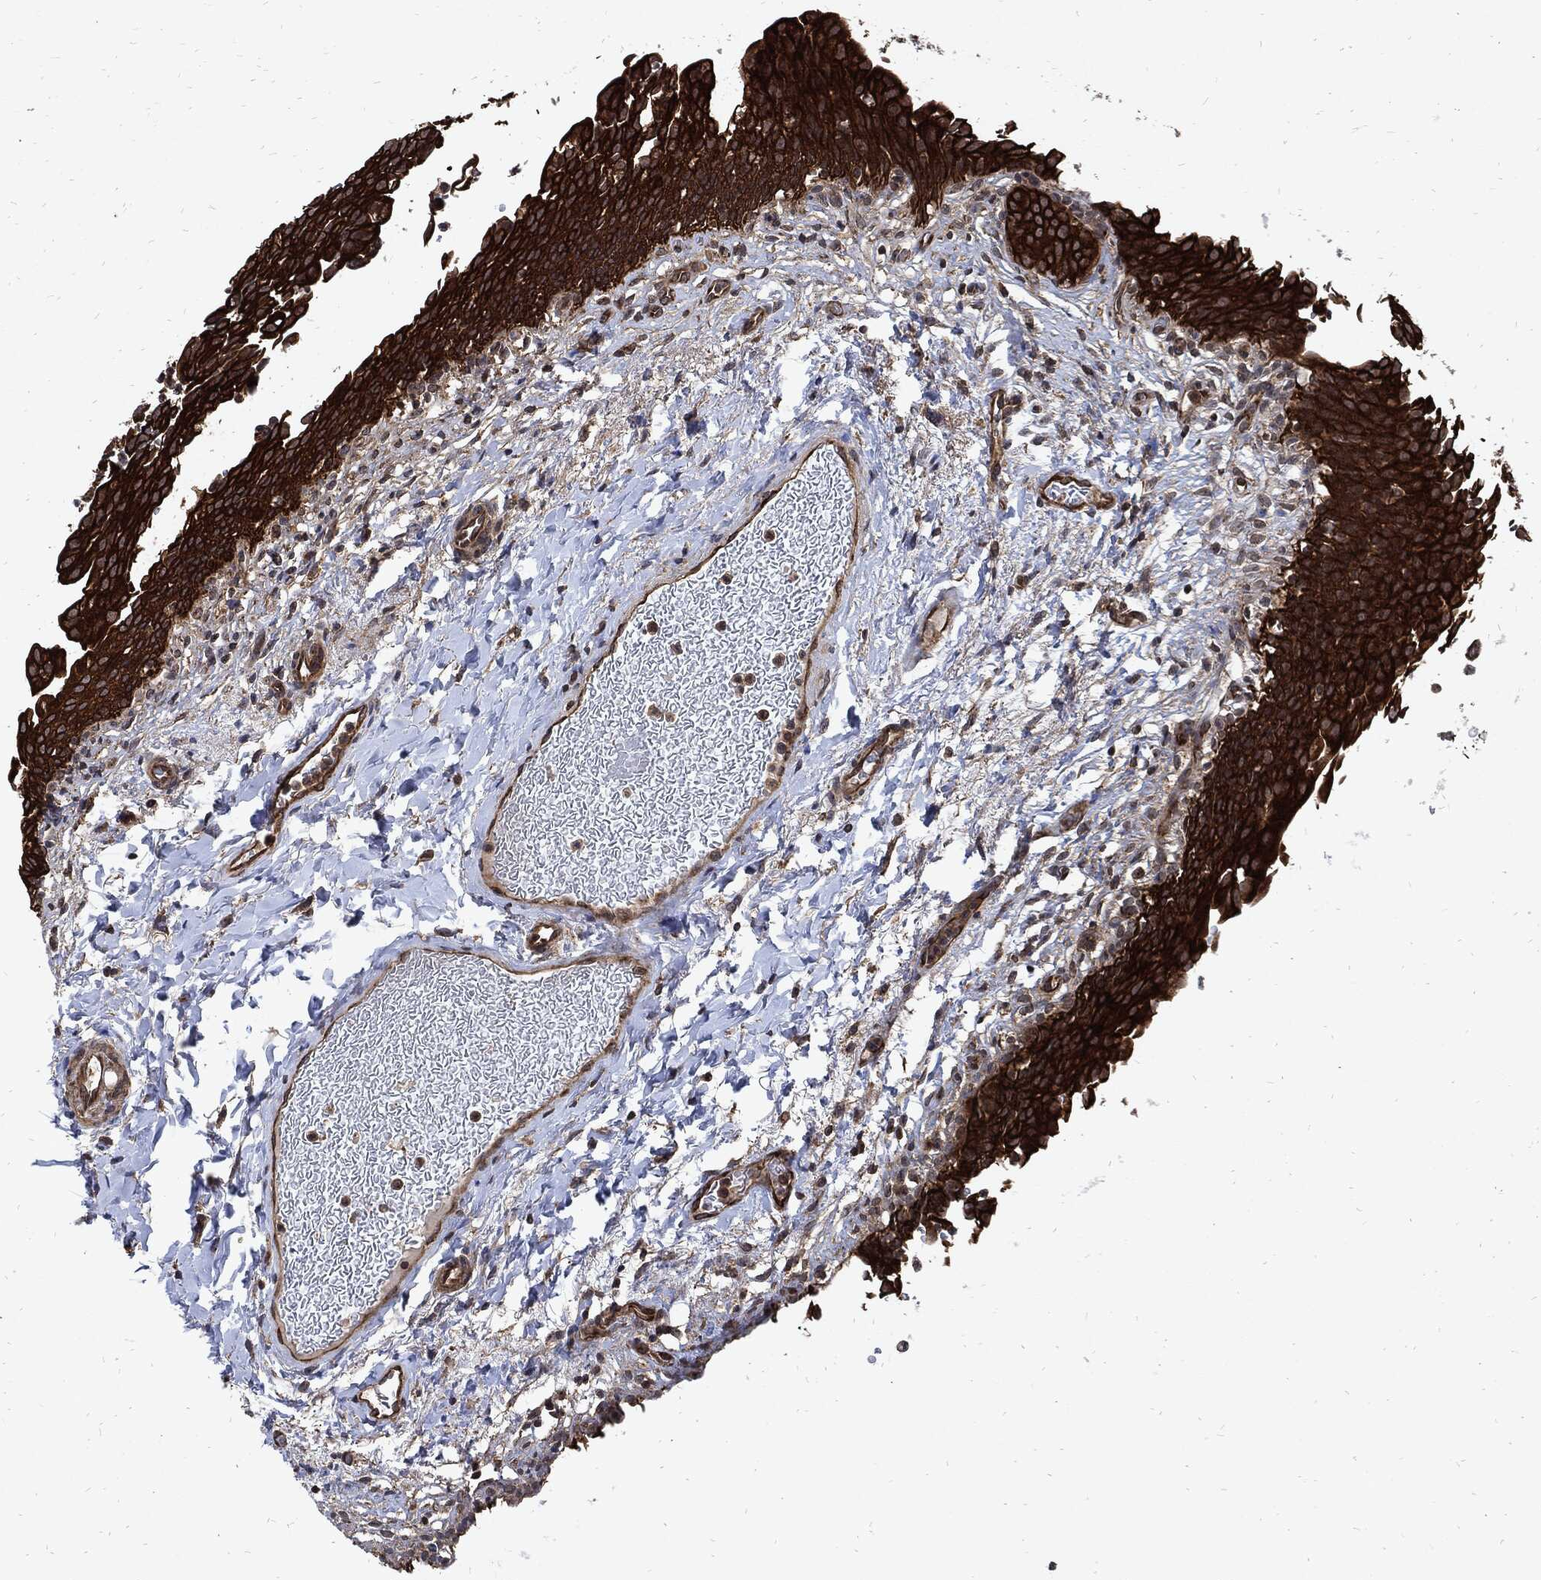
{"staining": {"intensity": "strong", "quantity": ">75%", "location": "cytoplasmic/membranous"}, "tissue": "urinary bladder", "cell_type": "Urothelial cells", "image_type": "normal", "snomed": [{"axis": "morphology", "description": "Normal tissue, NOS"}, {"axis": "topography", "description": "Urinary bladder"}], "caption": "DAB (3,3'-diaminobenzidine) immunohistochemical staining of benign urinary bladder reveals strong cytoplasmic/membranous protein staining in approximately >75% of urothelial cells. The staining was performed using DAB (3,3'-diaminobenzidine), with brown indicating positive protein expression. Nuclei are stained blue with hematoxylin.", "gene": "DCTN1", "patient": {"sex": "female", "age": 60}}